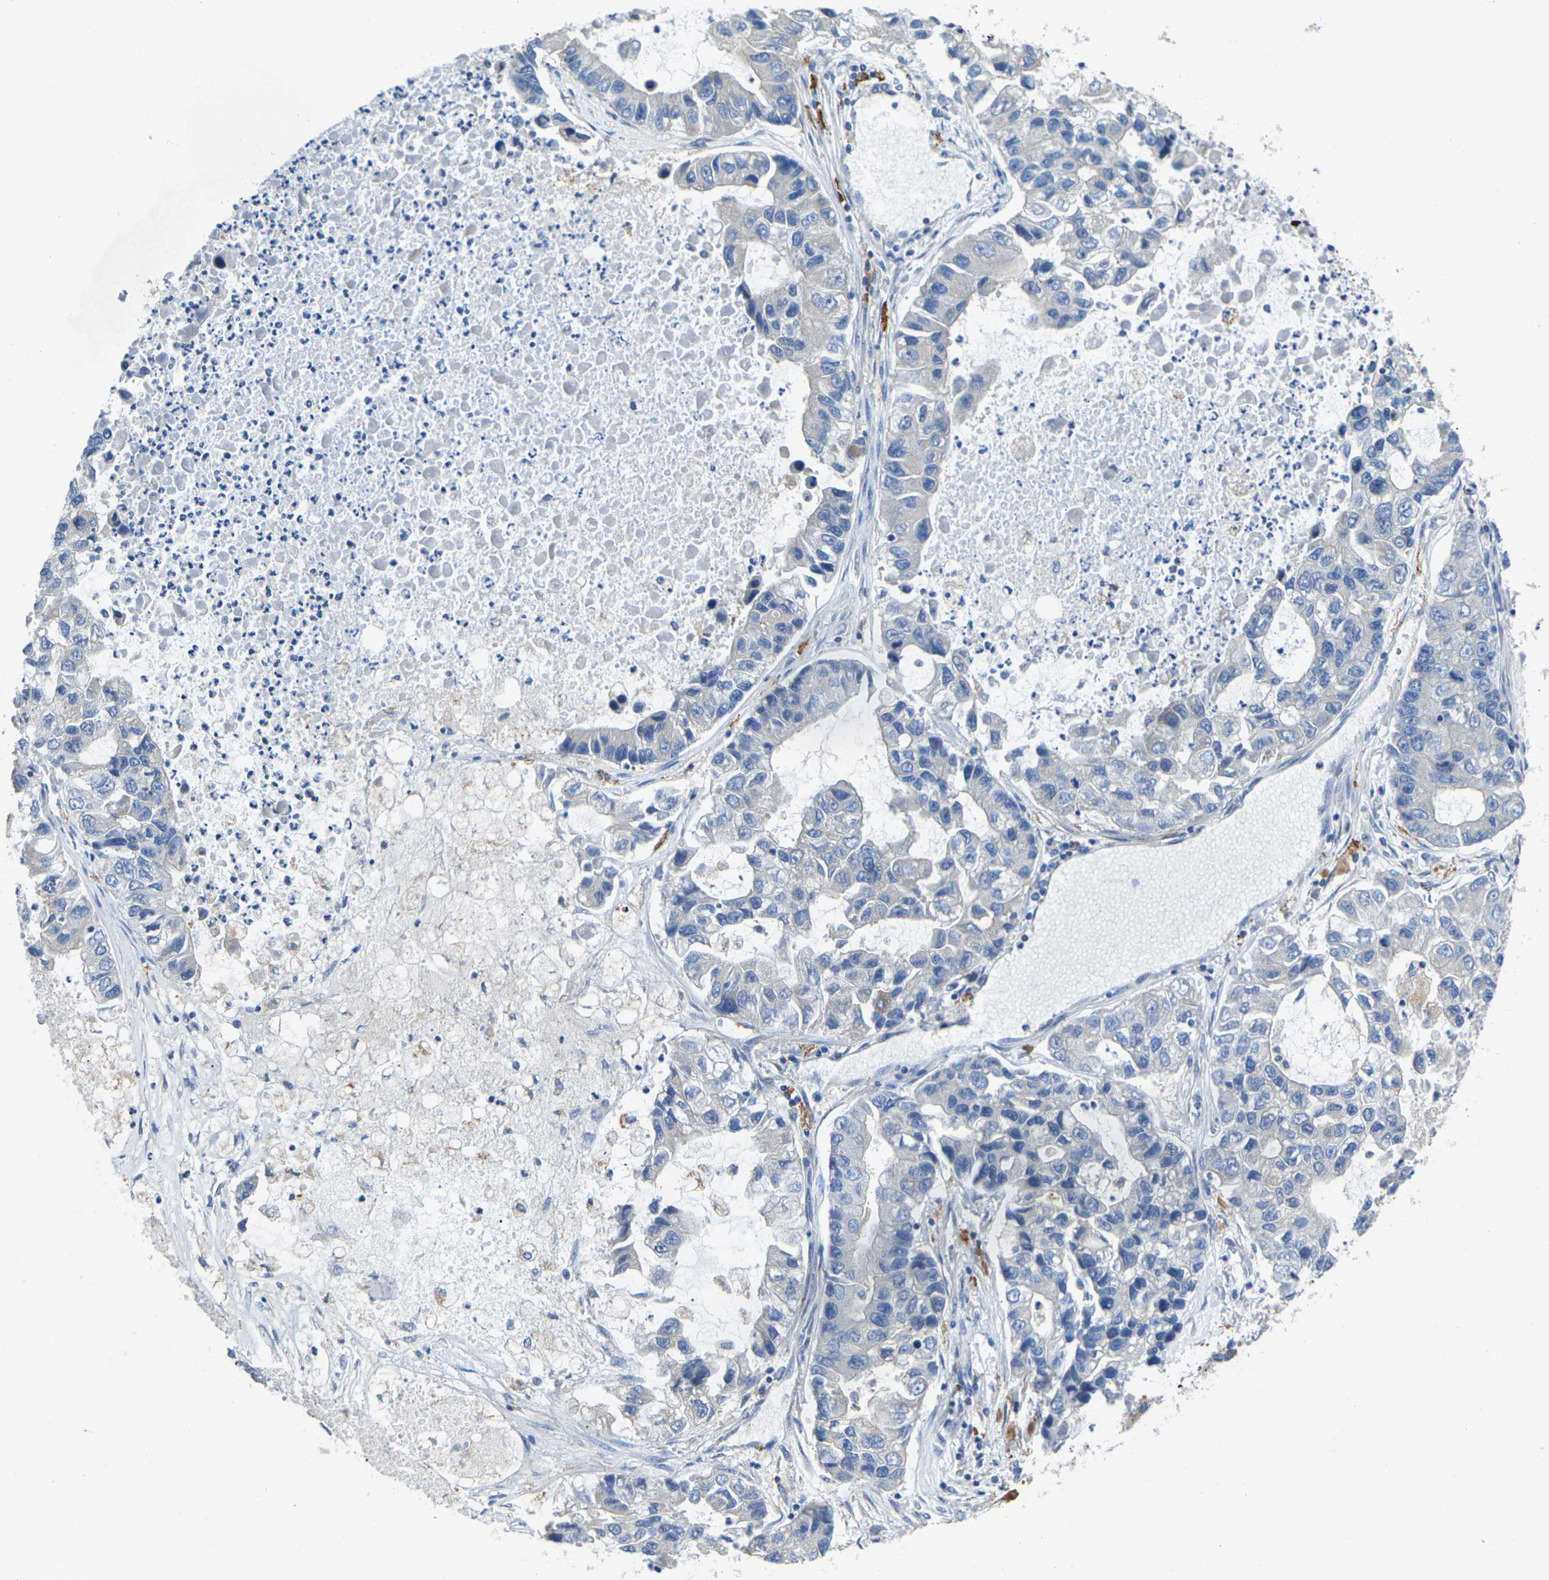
{"staining": {"intensity": "negative", "quantity": "none", "location": "none"}, "tissue": "lung cancer", "cell_type": "Tumor cells", "image_type": "cancer", "snomed": [{"axis": "morphology", "description": "Adenocarcinoma, NOS"}, {"axis": "topography", "description": "Lung"}], "caption": "Immunohistochemistry histopathology image of lung cancer stained for a protein (brown), which exhibits no staining in tumor cells.", "gene": "SCNN1A", "patient": {"sex": "female", "age": 51}}